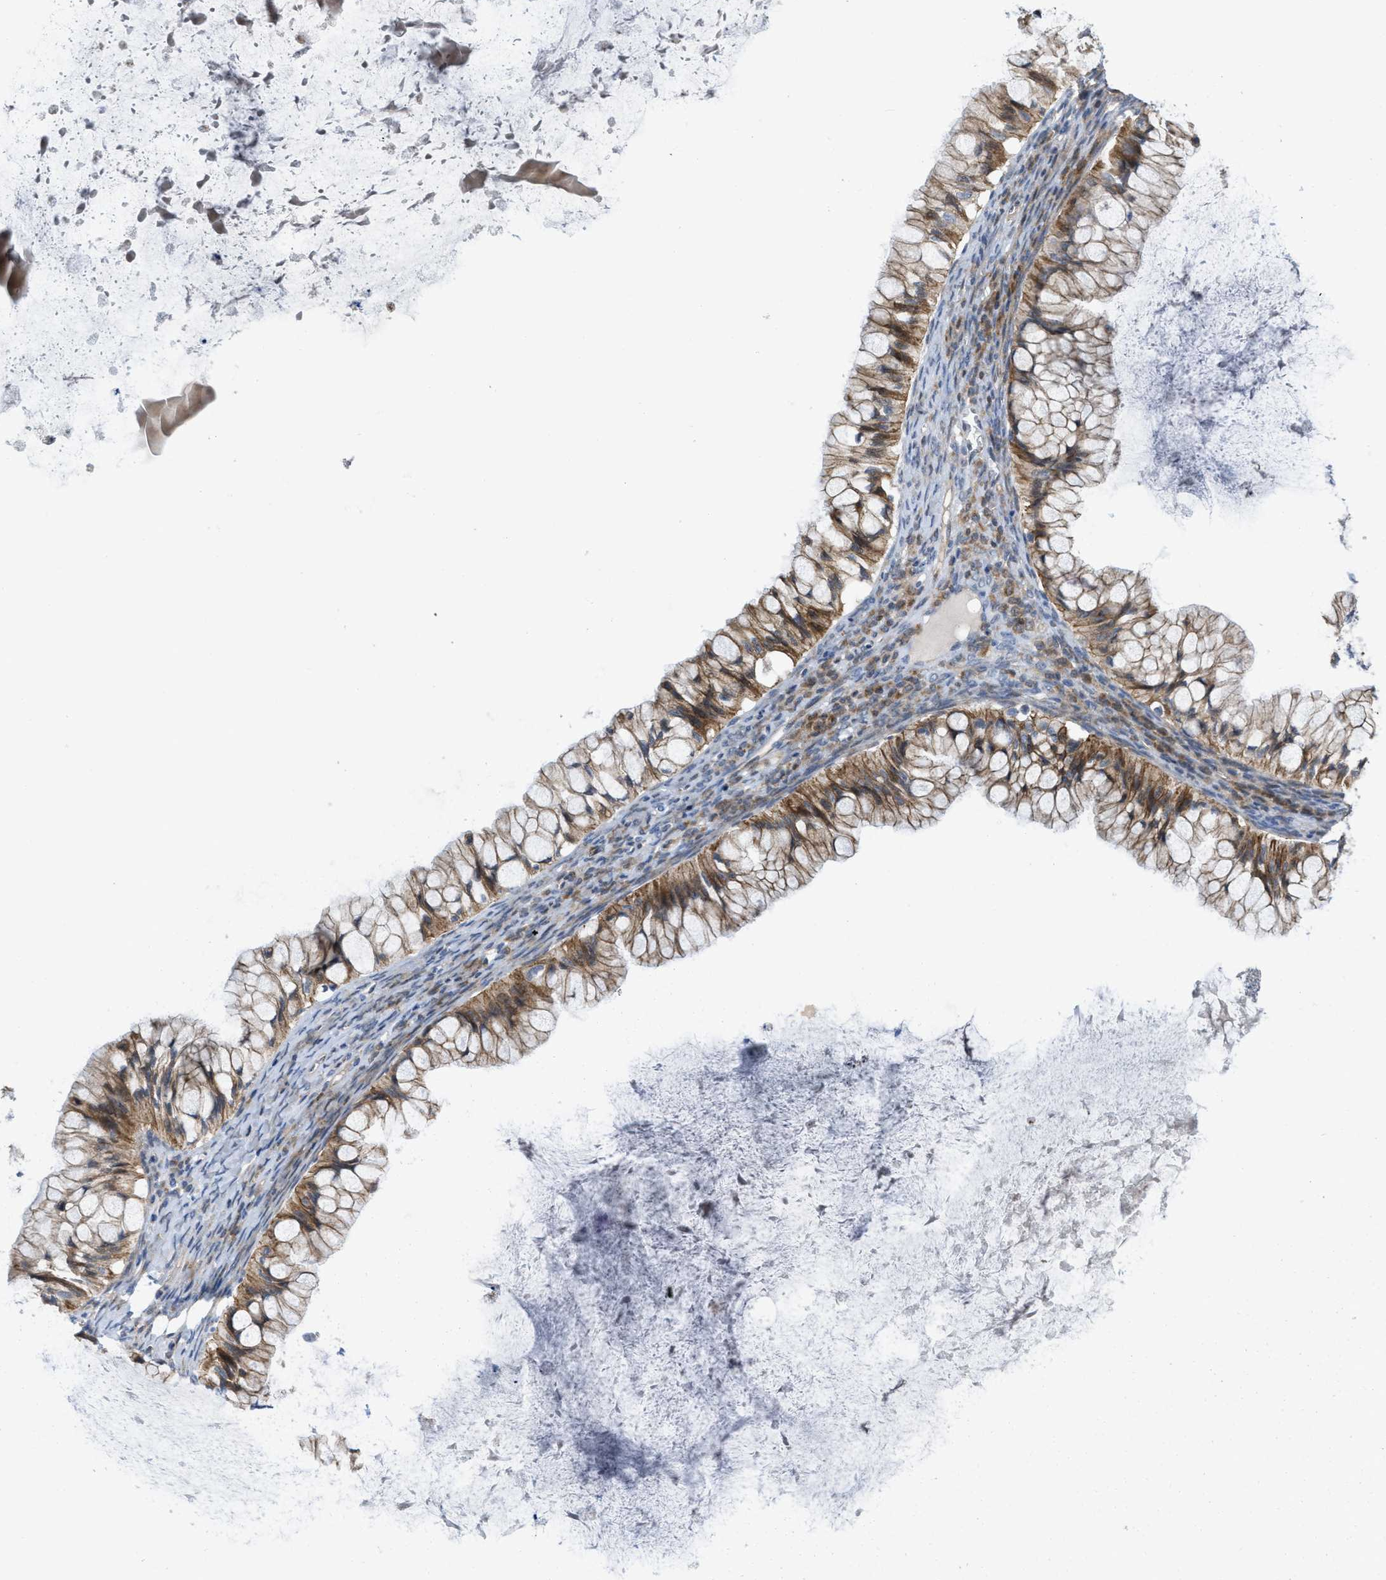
{"staining": {"intensity": "moderate", "quantity": ">75%", "location": "cytoplasmic/membranous"}, "tissue": "ovarian cancer", "cell_type": "Tumor cells", "image_type": "cancer", "snomed": [{"axis": "morphology", "description": "Cystadenocarcinoma, mucinous, NOS"}, {"axis": "topography", "description": "Ovary"}], "caption": "The immunohistochemical stain labels moderate cytoplasmic/membranous positivity in tumor cells of ovarian mucinous cystadenocarcinoma tissue.", "gene": "CDPF1", "patient": {"sex": "female", "age": 57}}